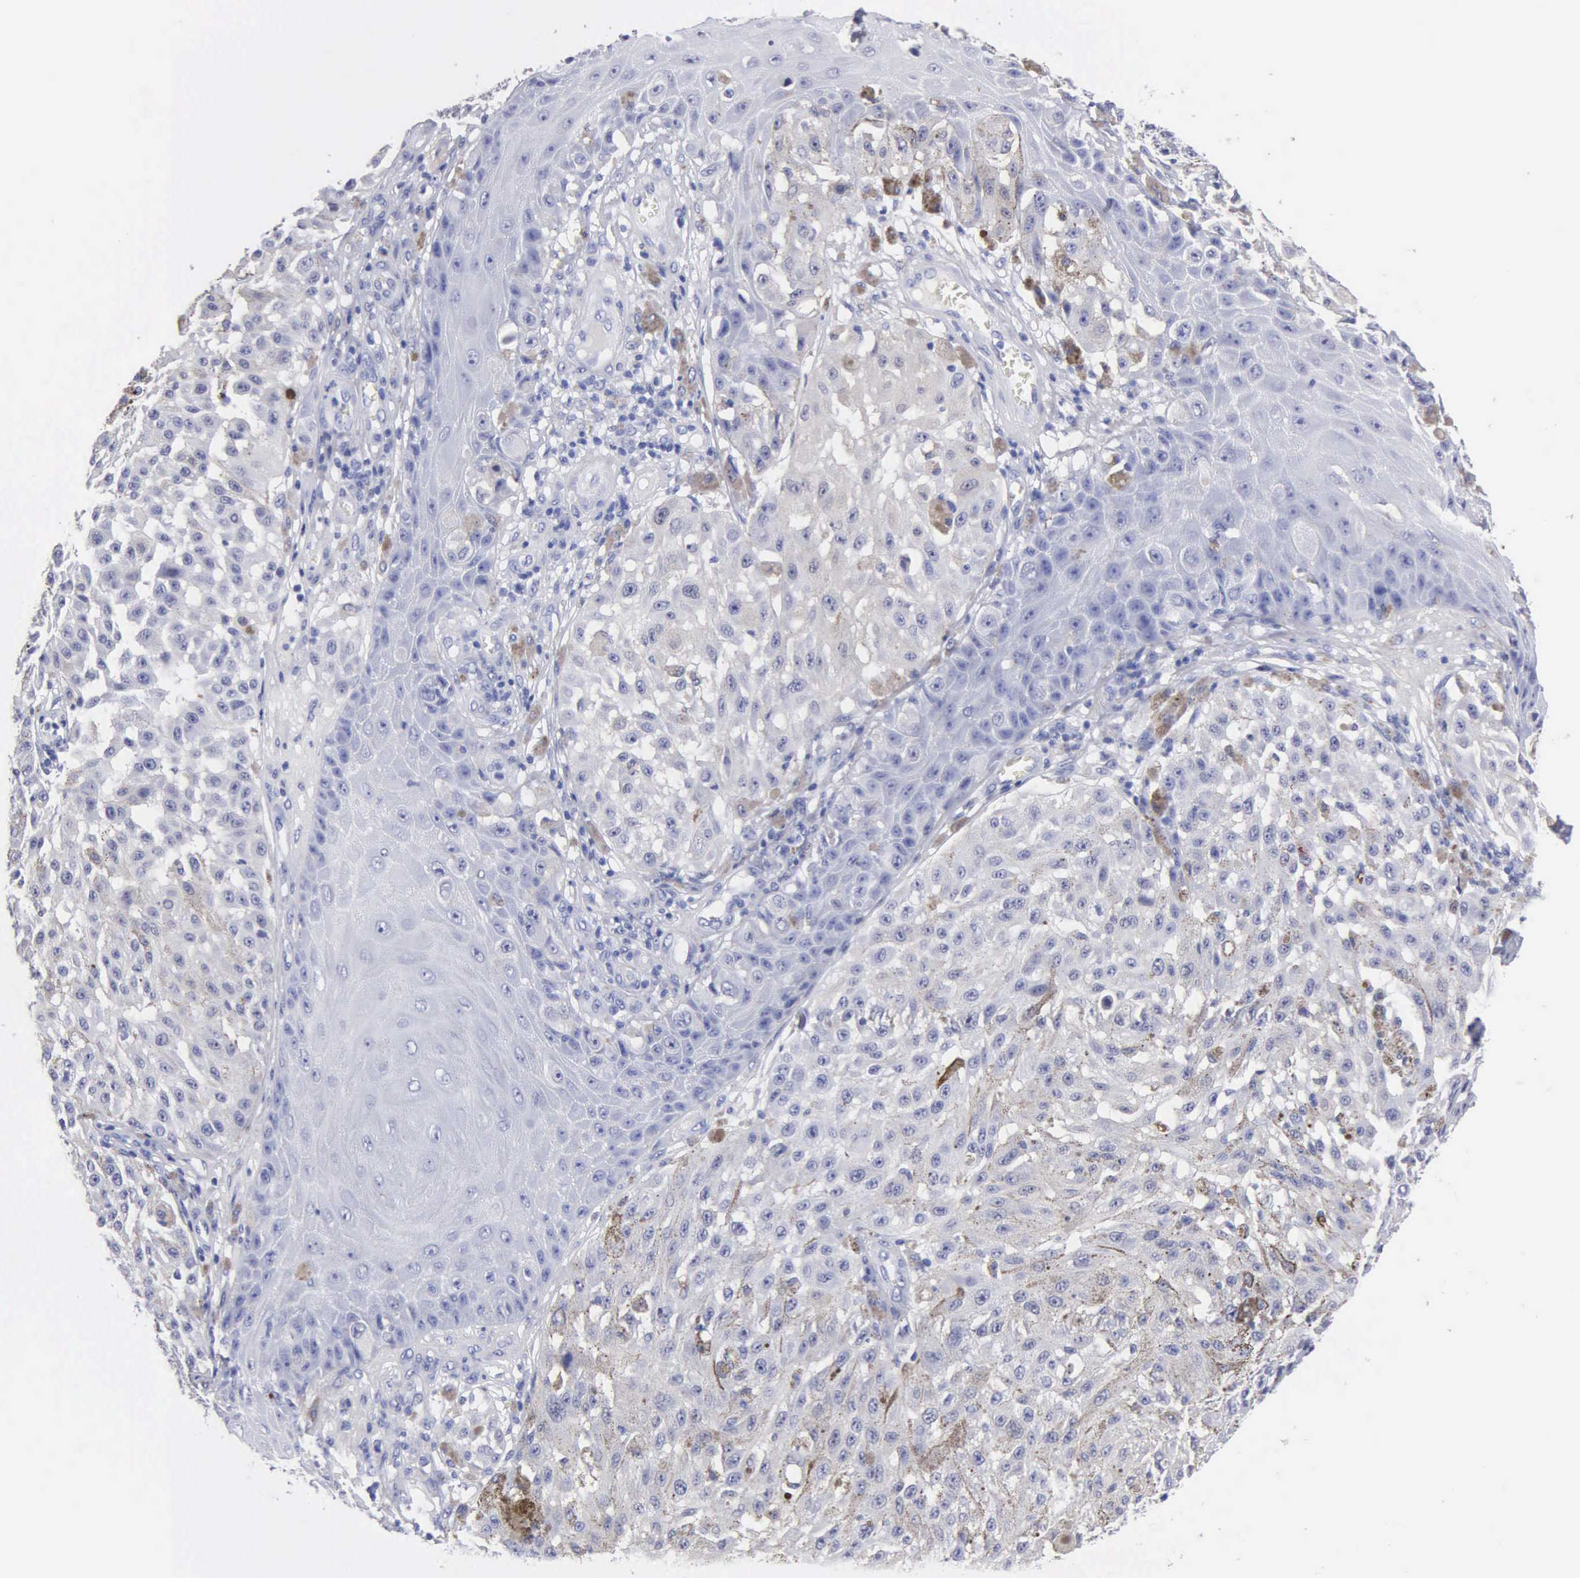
{"staining": {"intensity": "weak", "quantity": "<25%", "location": "cytoplasmic/membranous"}, "tissue": "melanoma", "cell_type": "Tumor cells", "image_type": "cancer", "snomed": [{"axis": "morphology", "description": "Malignant melanoma, NOS"}, {"axis": "topography", "description": "Skin"}], "caption": "Image shows no significant protein staining in tumor cells of malignant melanoma.", "gene": "CYP19A1", "patient": {"sex": "female", "age": 64}}